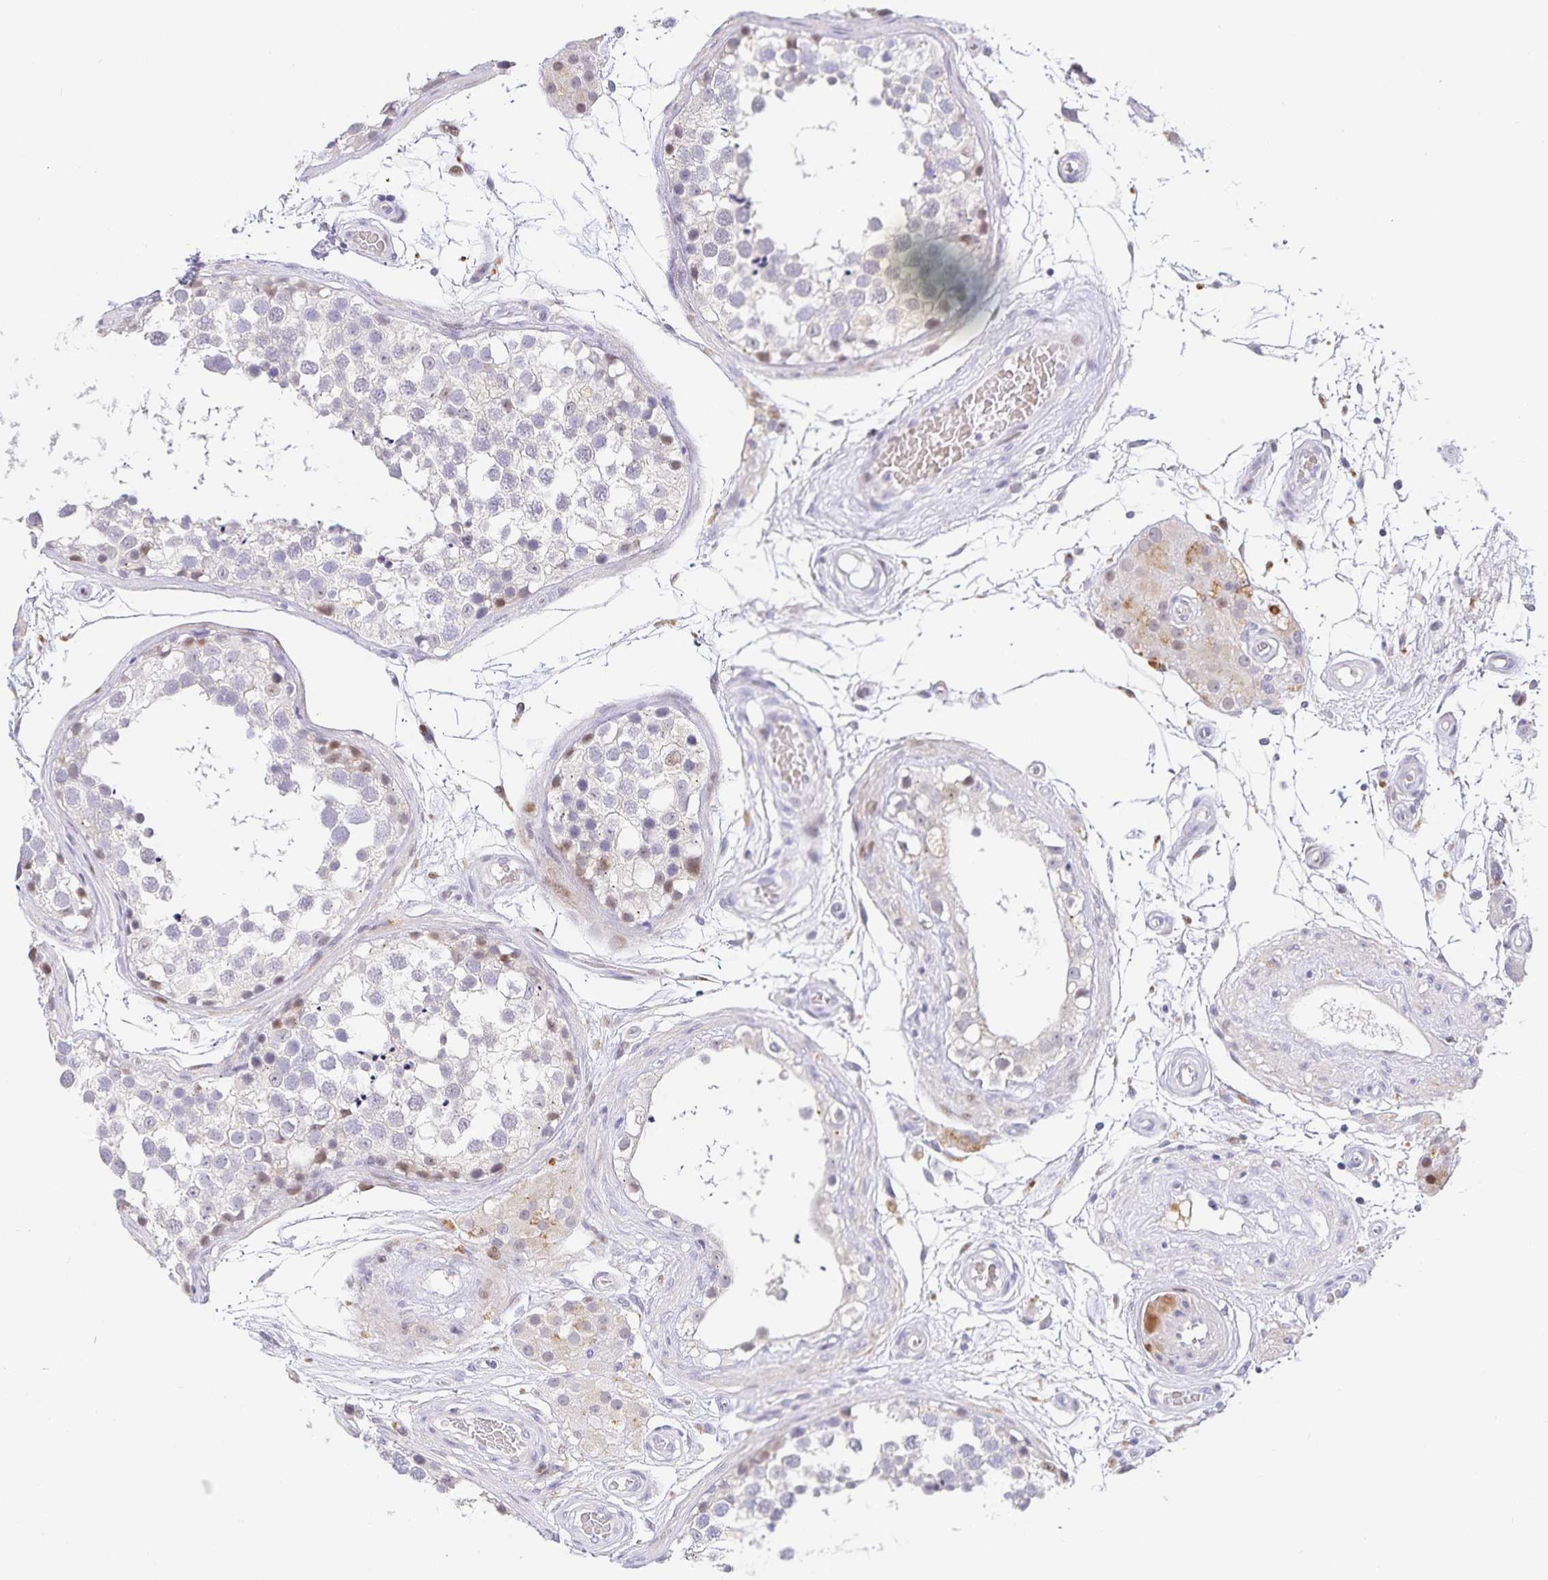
{"staining": {"intensity": "weak", "quantity": "<25%", "location": "nuclear"}, "tissue": "testis", "cell_type": "Cells in seminiferous ducts", "image_type": "normal", "snomed": [{"axis": "morphology", "description": "Normal tissue, NOS"}, {"axis": "morphology", "description": "Seminoma, NOS"}, {"axis": "topography", "description": "Testis"}], "caption": "DAB immunohistochemical staining of unremarkable testis exhibits no significant staining in cells in seminiferous ducts. (DAB (3,3'-diaminobenzidine) immunohistochemistry with hematoxylin counter stain).", "gene": "KBTBD13", "patient": {"sex": "male", "age": 65}}